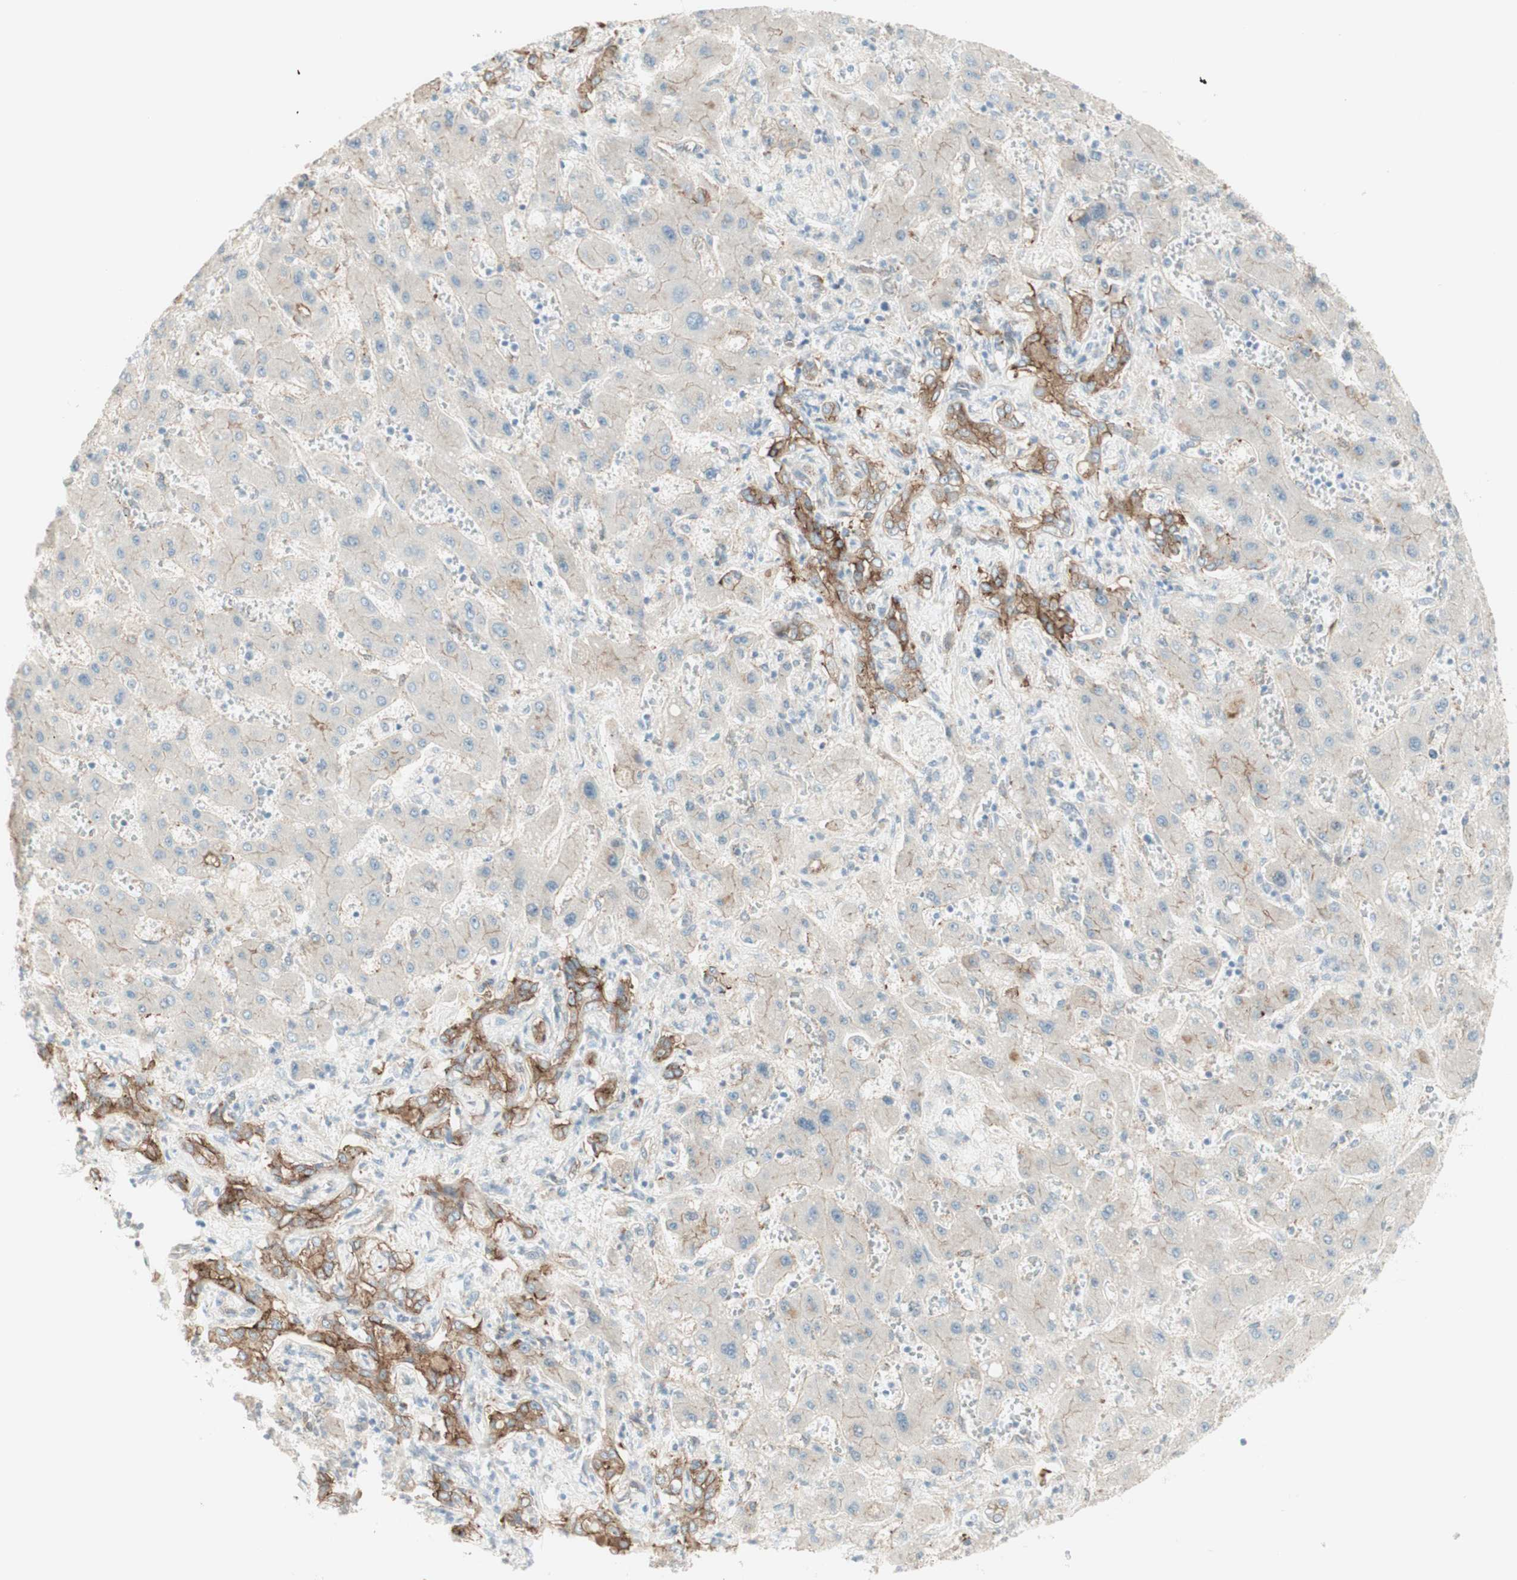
{"staining": {"intensity": "weak", "quantity": "25%-75%", "location": "cytoplasmic/membranous"}, "tissue": "liver cancer", "cell_type": "Tumor cells", "image_type": "cancer", "snomed": [{"axis": "morphology", "description": "Cholangiocarcinoma"}, {"axis": "topography", "description": "Liver"}], "caption": "Brown immunohistochemical staining in human cholangiocarcinoma (liver) exhibits weak cytoplasmic/membranous expression in approximately 25%-75% of tumor cells.", "gene": "MYO6", "patient": {"sex": "male", "age": 50}}